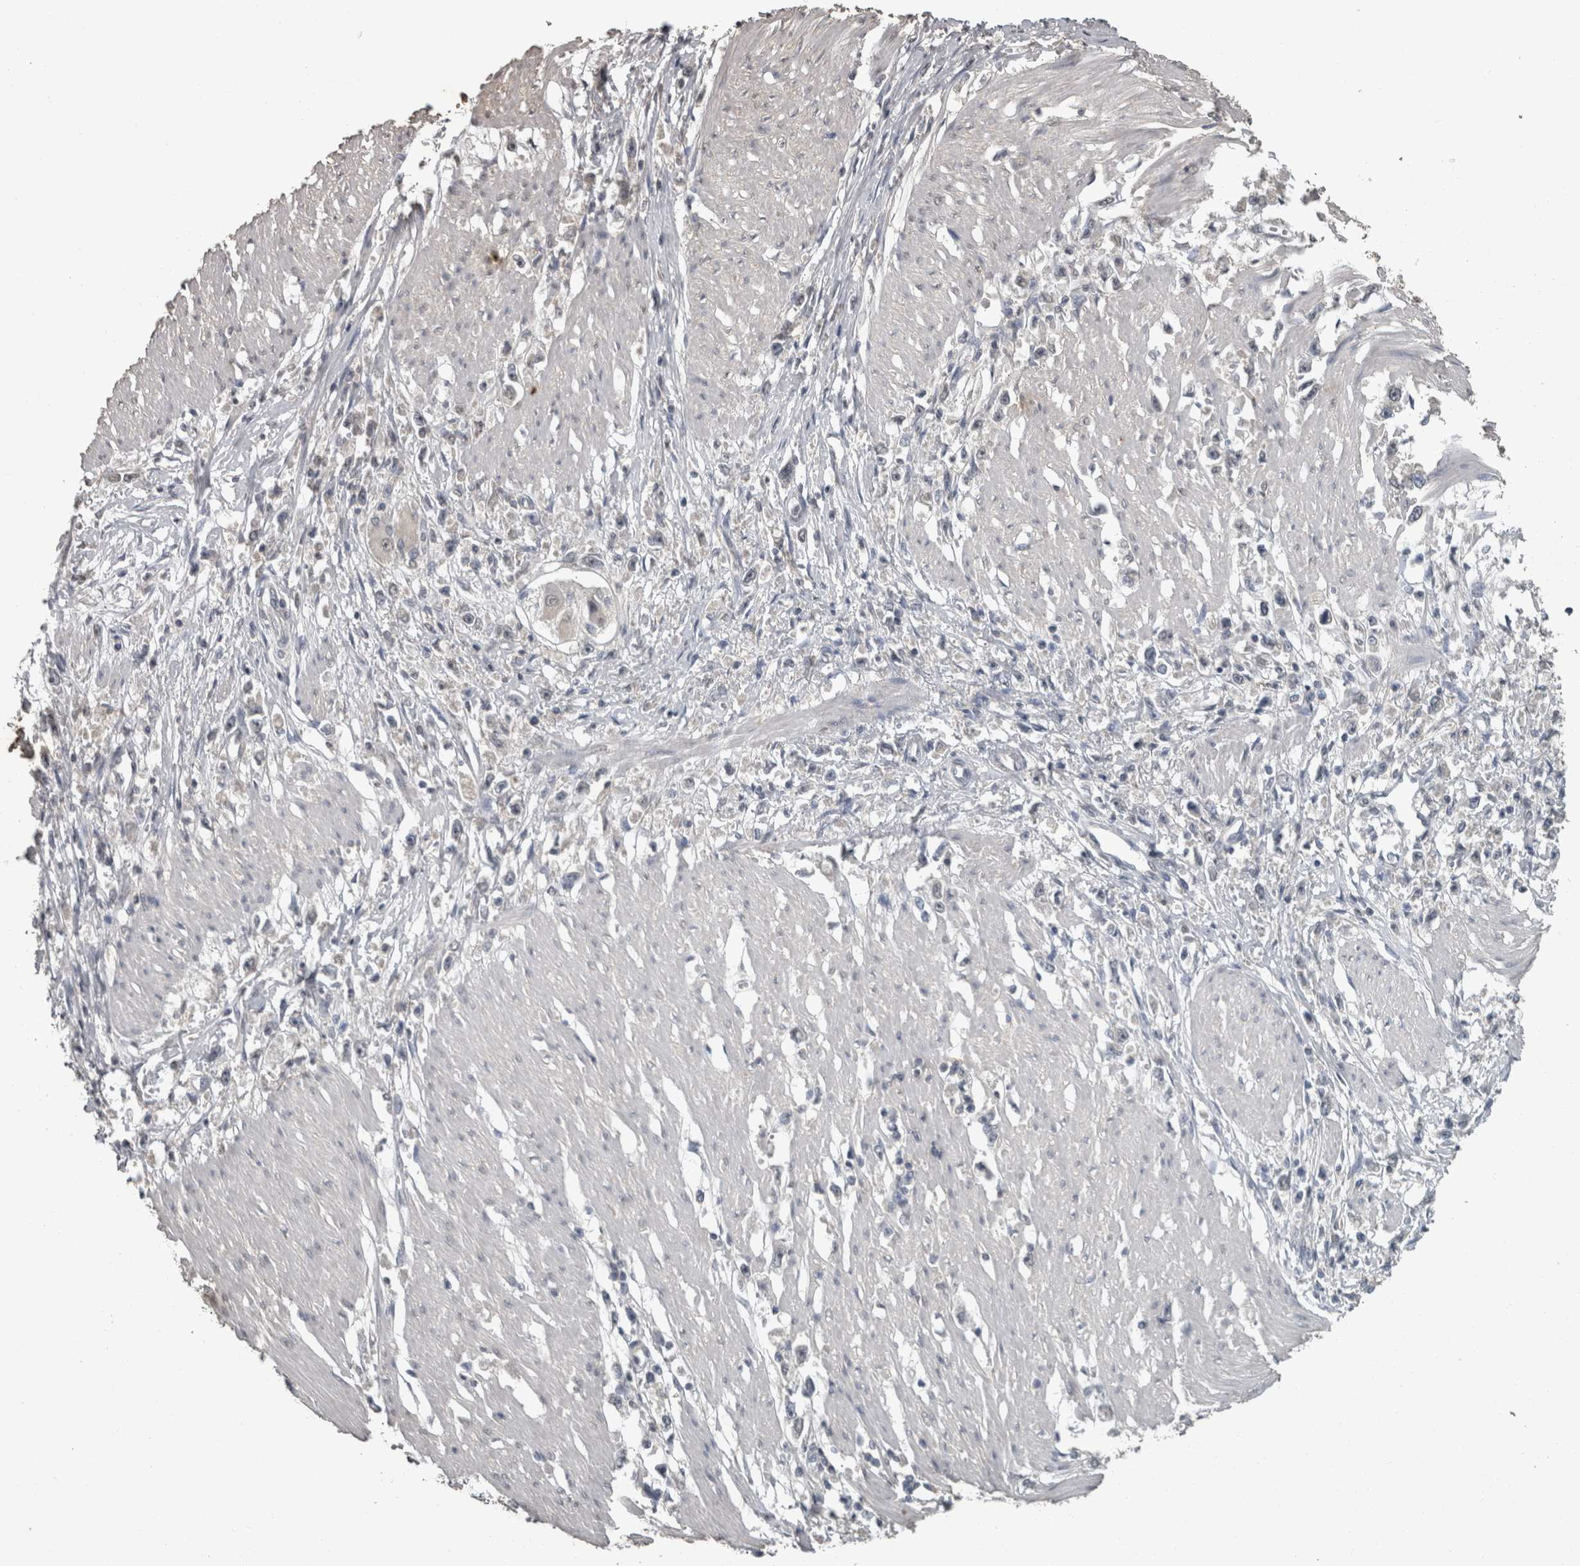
{"staining": {"intensity": "negative", "quantity": "none", "location": "none"}, "tissue": "stomach cancer", "cell_type": "Tumor cells", "image_type": "cancer", "snomed": [{"axis": "morphology", "description": "Adenocarcinoma, NOS"}, {"axis": "topography", "description": "Stomach"}], "caption": "Tumor cells show no significant protein expression in stomach adenocarcinoma.", "gene": "PIK3AP1", "patient": {"sex": "female", "age": 59}}